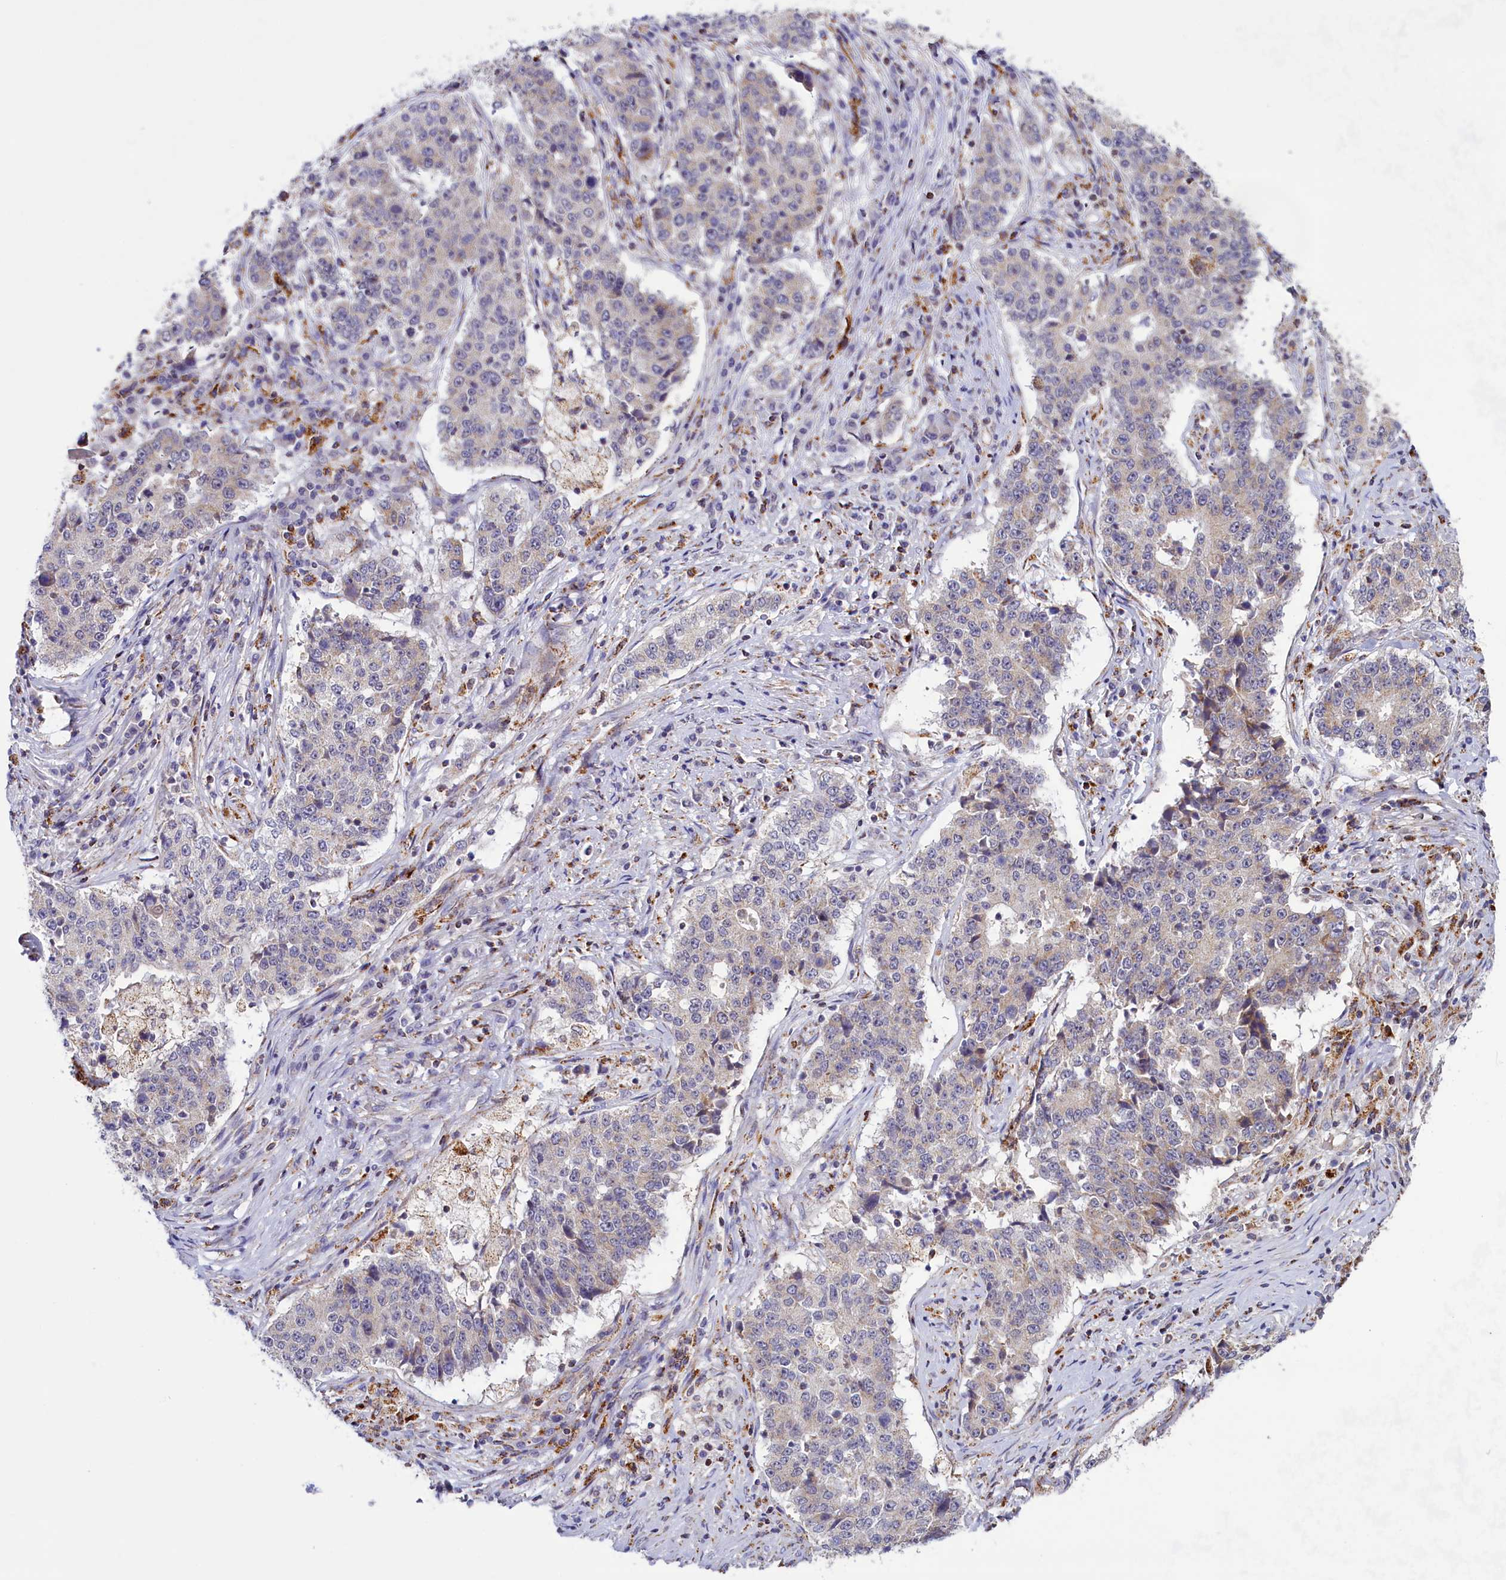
{"staining": {"intensity": "weak", "quantity": "<25%", "location": "cytoplasmic/membranous"}, "tissue": "stomach cancer", "cell_type": "Tumor cells", "image_type": "cancer", "snomed": [{"axis": "morphology", "description": "Adenocarcinoma, NOS"}, {"axis": "topography", "description": "Stomach"}], "caption": "An immunohistochemistry (IHC) histopathology image of adenocarcinoma (stomach) is shown. There is no staining in tumor cells of adenocarcinoma (stomach).", "gene": "DYNC2H1", "patient": {"sex": "male", "age": 59}}